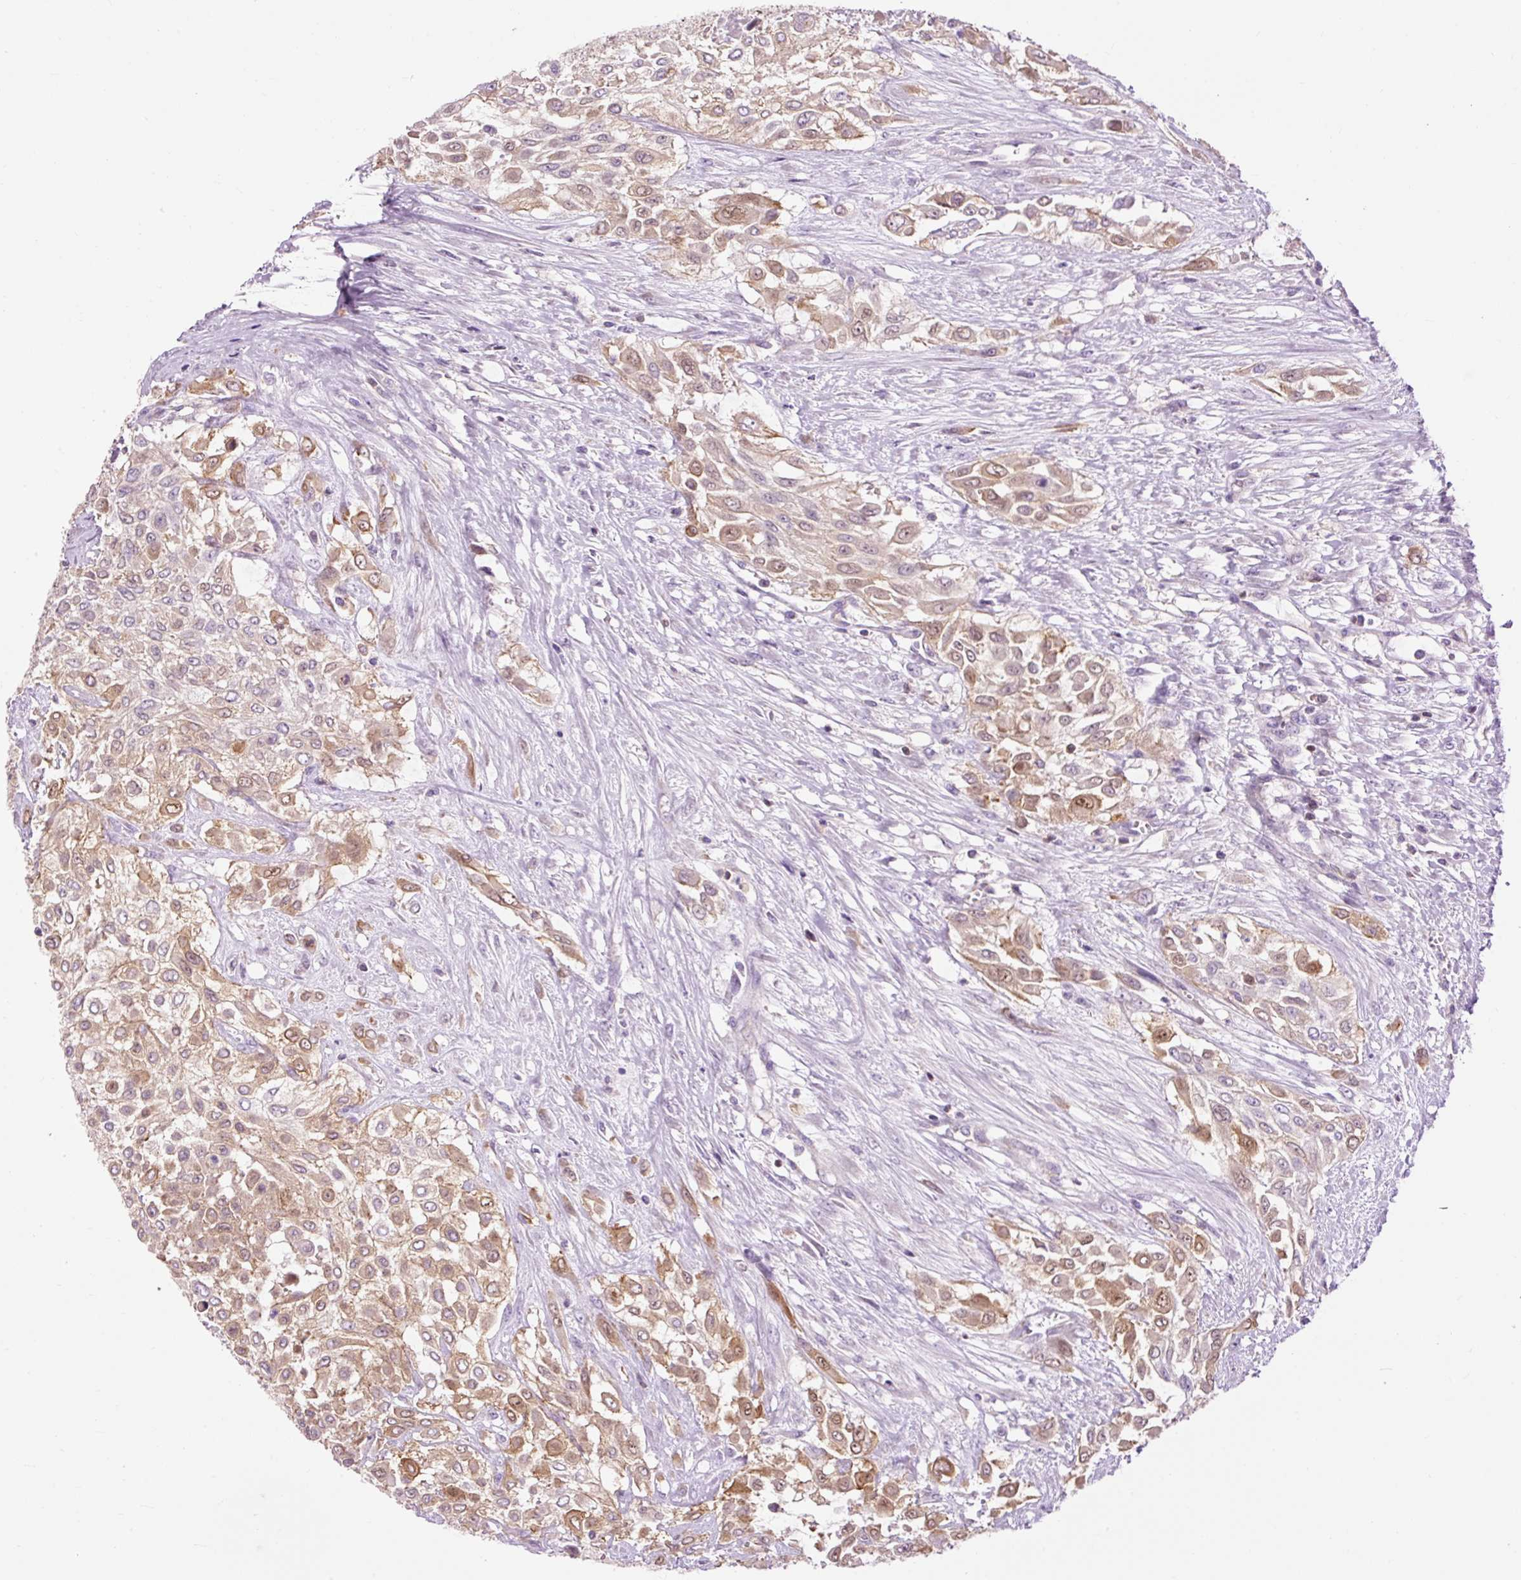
{"staining": {"intensity": "moderate", "quantity": ">75%", "location": "cytoplasmic/membranous"}, "tissue": "urothelial cancer", "cell_type": "Tumor cells", "image_type": "cancer", "snomed": [{"axis": "morphology", "description": "Urothelial carcinoma, High grade"}, {"axis": "topography", "description": "Urinary bladder"}], "caption": "Moderate cytoplasmic/membranous protein expression is seen in about >75% of tumor cells in high-grade urothelial carcinoma. The protein is shown in brown color, while the nuclei are stained blue.", "gene": "CD83", "patient": {"sex": "male", "age": 57}}